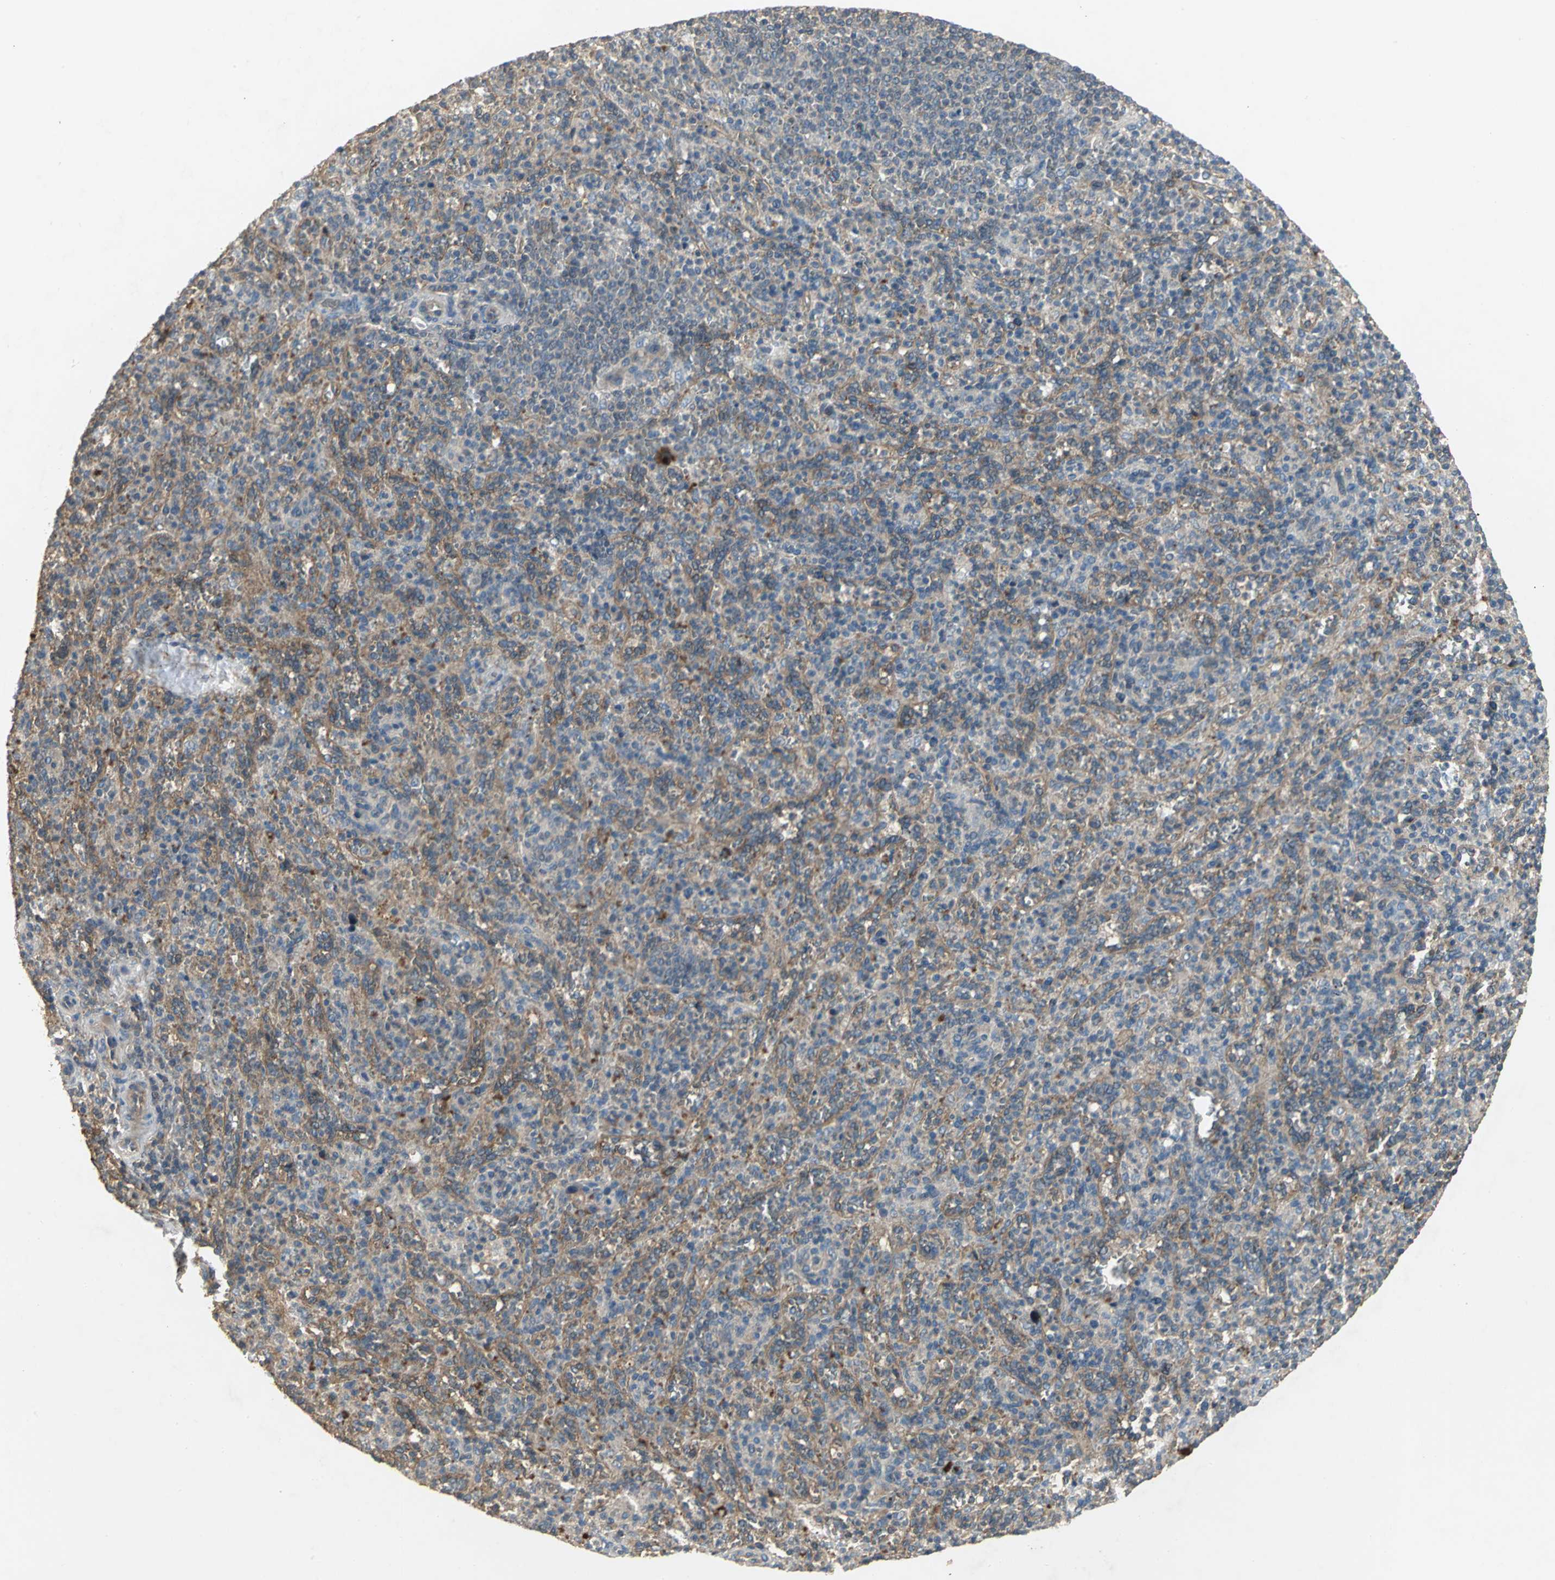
{"staining": {"intensity": "weak", "quantity": ">75%", "location": "cytoplasmic/membranous"}, "tissue": "spleen", "cell_type": "Cells in red pulp", "image_type": "normal", "snomed": [{"axis": "morphology", "description": "Normal tissue, NOS"}, {"axis": "topography", "description": "Spleen"}], "caption": "Immunohistochemical staining of unremarkable human spleen demonstrates weak cytoplasmic/membranous protein positivity in about >75% of cells in red pulp. Immunohistochemistry stains the protein in brown and the nuclei are stained blue.", "gene": "MET", "patient": {"sex": "male", "age": 36}}